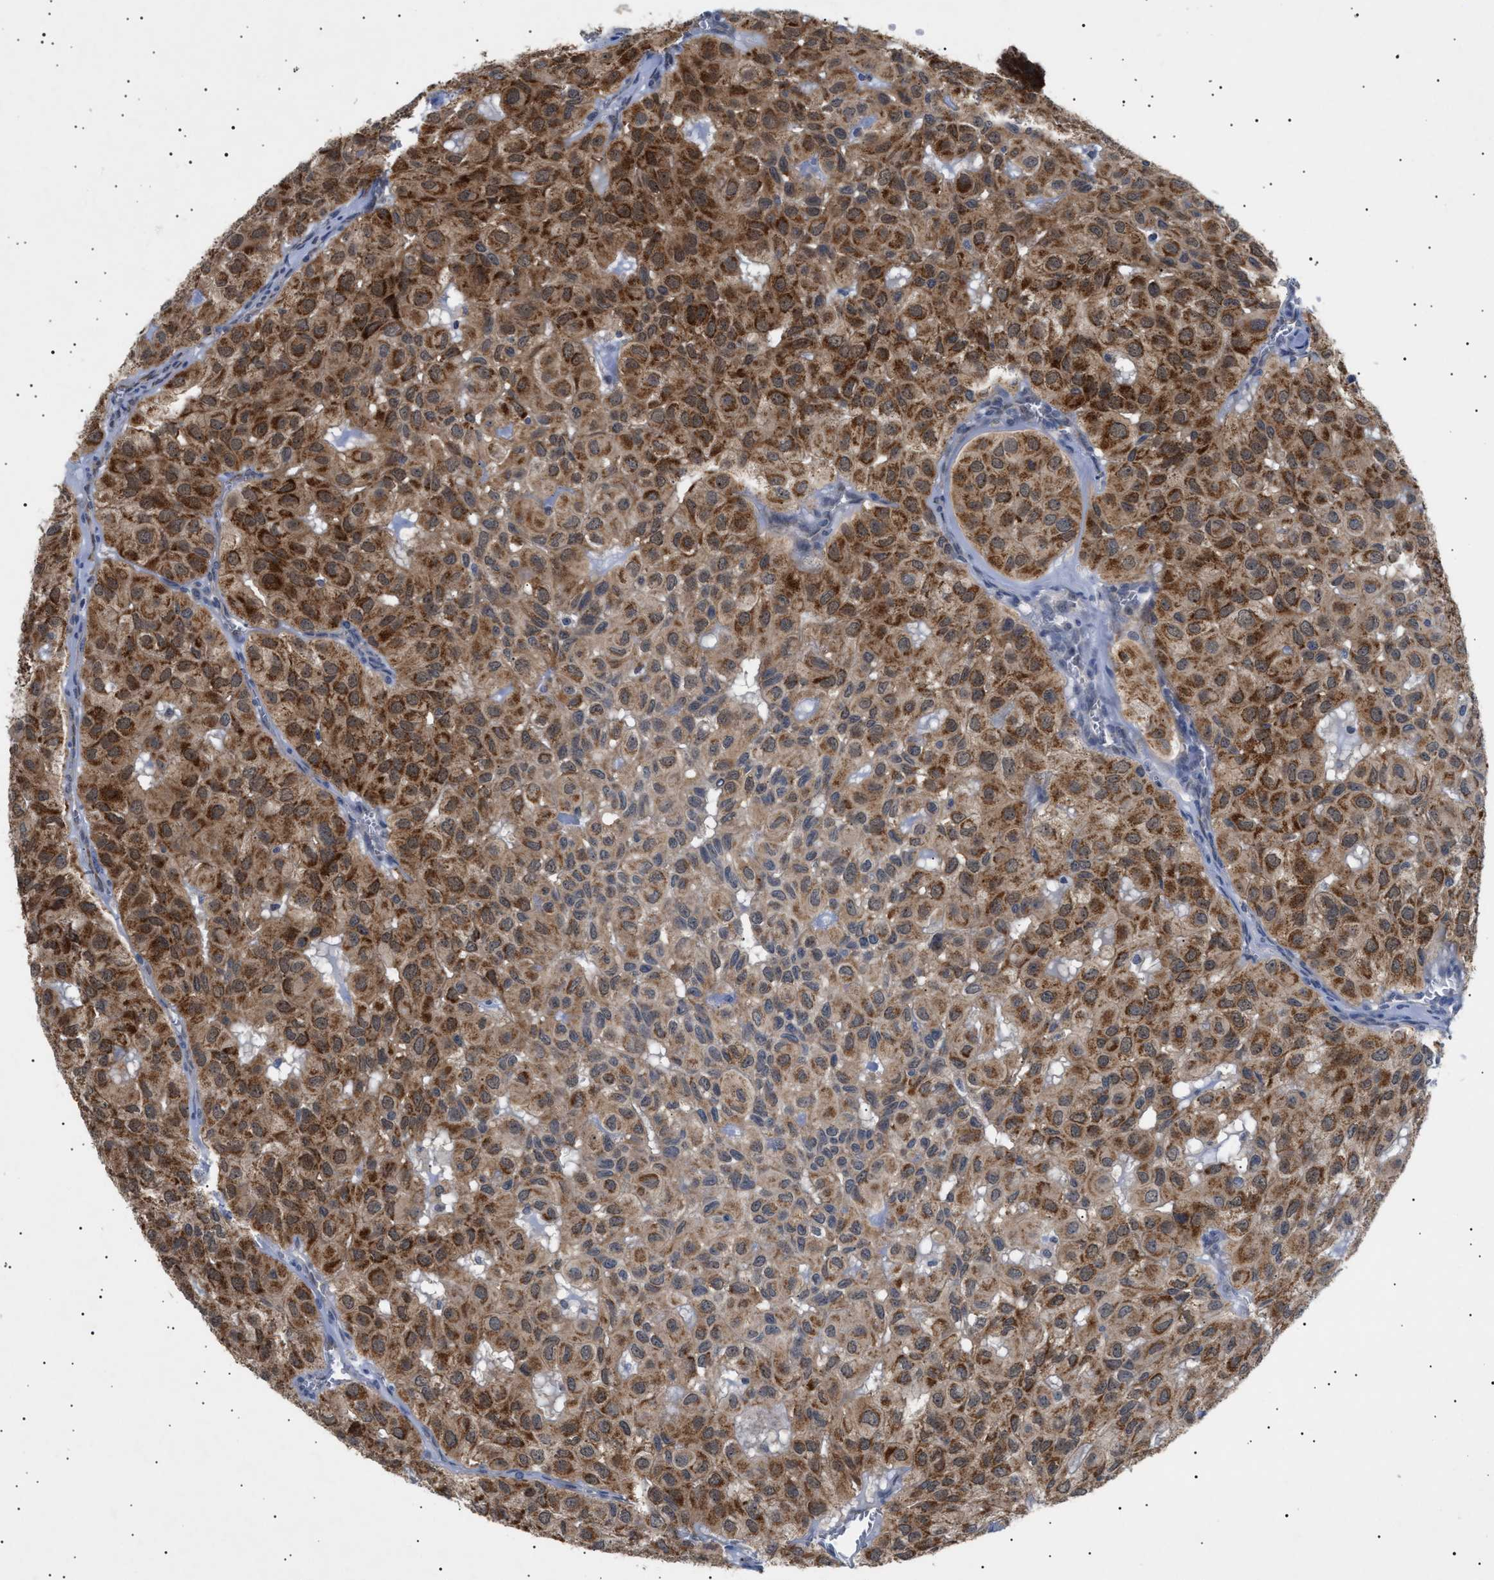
{"staining": {"intensity": "strong", "quantity": ">75%", "location": "cytoplasmic/membranous"}, "tissue": "head and neck cancer", "cell_type": "Tumor cells", "image_type": "cancer", "snomed": [{"axis": "morphology", "description": "Adenocarcinoma, NOS"}, {"axis": "topography", "description": "Salivary gland, NOS"}, {"axis": "topography", "description": "Head-Neck"}], "caption": "DAB (3,3'-diaminobenzidine) immunohistochemical staining of head and neck cancer exhibits strong cytoplasmic/membranous protein expression in approximately >75% of tumor cells. Using DAB (3,3'-diaminobenzidine) (brown) and hematoxylin (blue) stains, captured at high magnification using brightfield microscopy.", "gene": "SIRT5", "patient": {"sex": "female", "age": 76}}